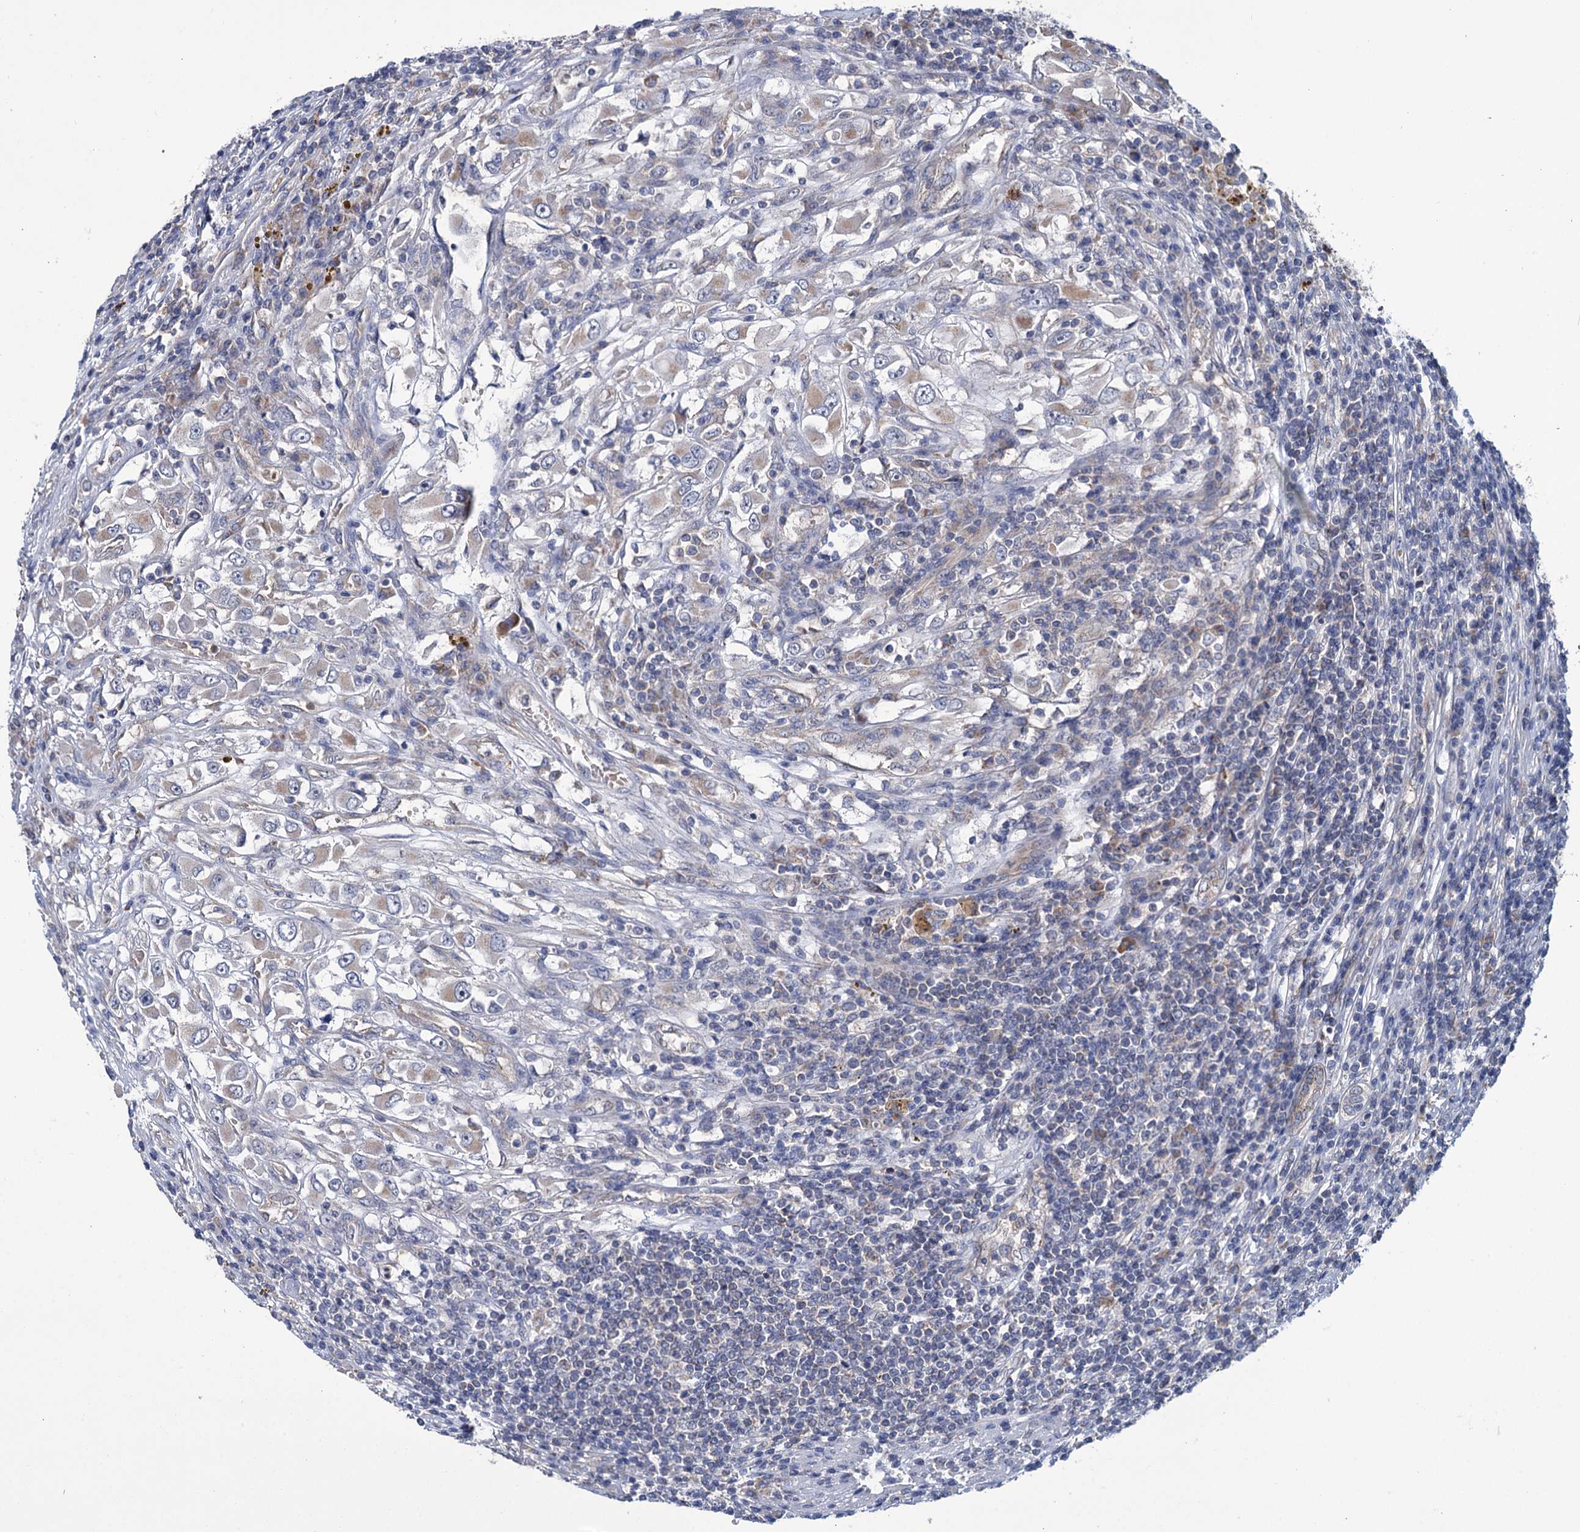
{"staining": {"intensity": "weak", "quantity": "<25%", "location": "cytoplasmic/membranous"}, "tissue": "renal cancer", "cell_type": "Tumor cells", "image_type": "cancer", "snomed": [{"axis": "morphology", "description": "Adenocarcinoma, NOS"}, {"axis": "topography", "description": "Kidney"}], "caption": "The micrograph exhibits no significant staining in tumor cells of renal cancer (adenocarcinoma). (DAB immunohistochemistry (IHC) visualized using brightfield microscopy, high magnification).", "gene": "DYNC2H1", "patient": {"sex": "female", "age": 52}}